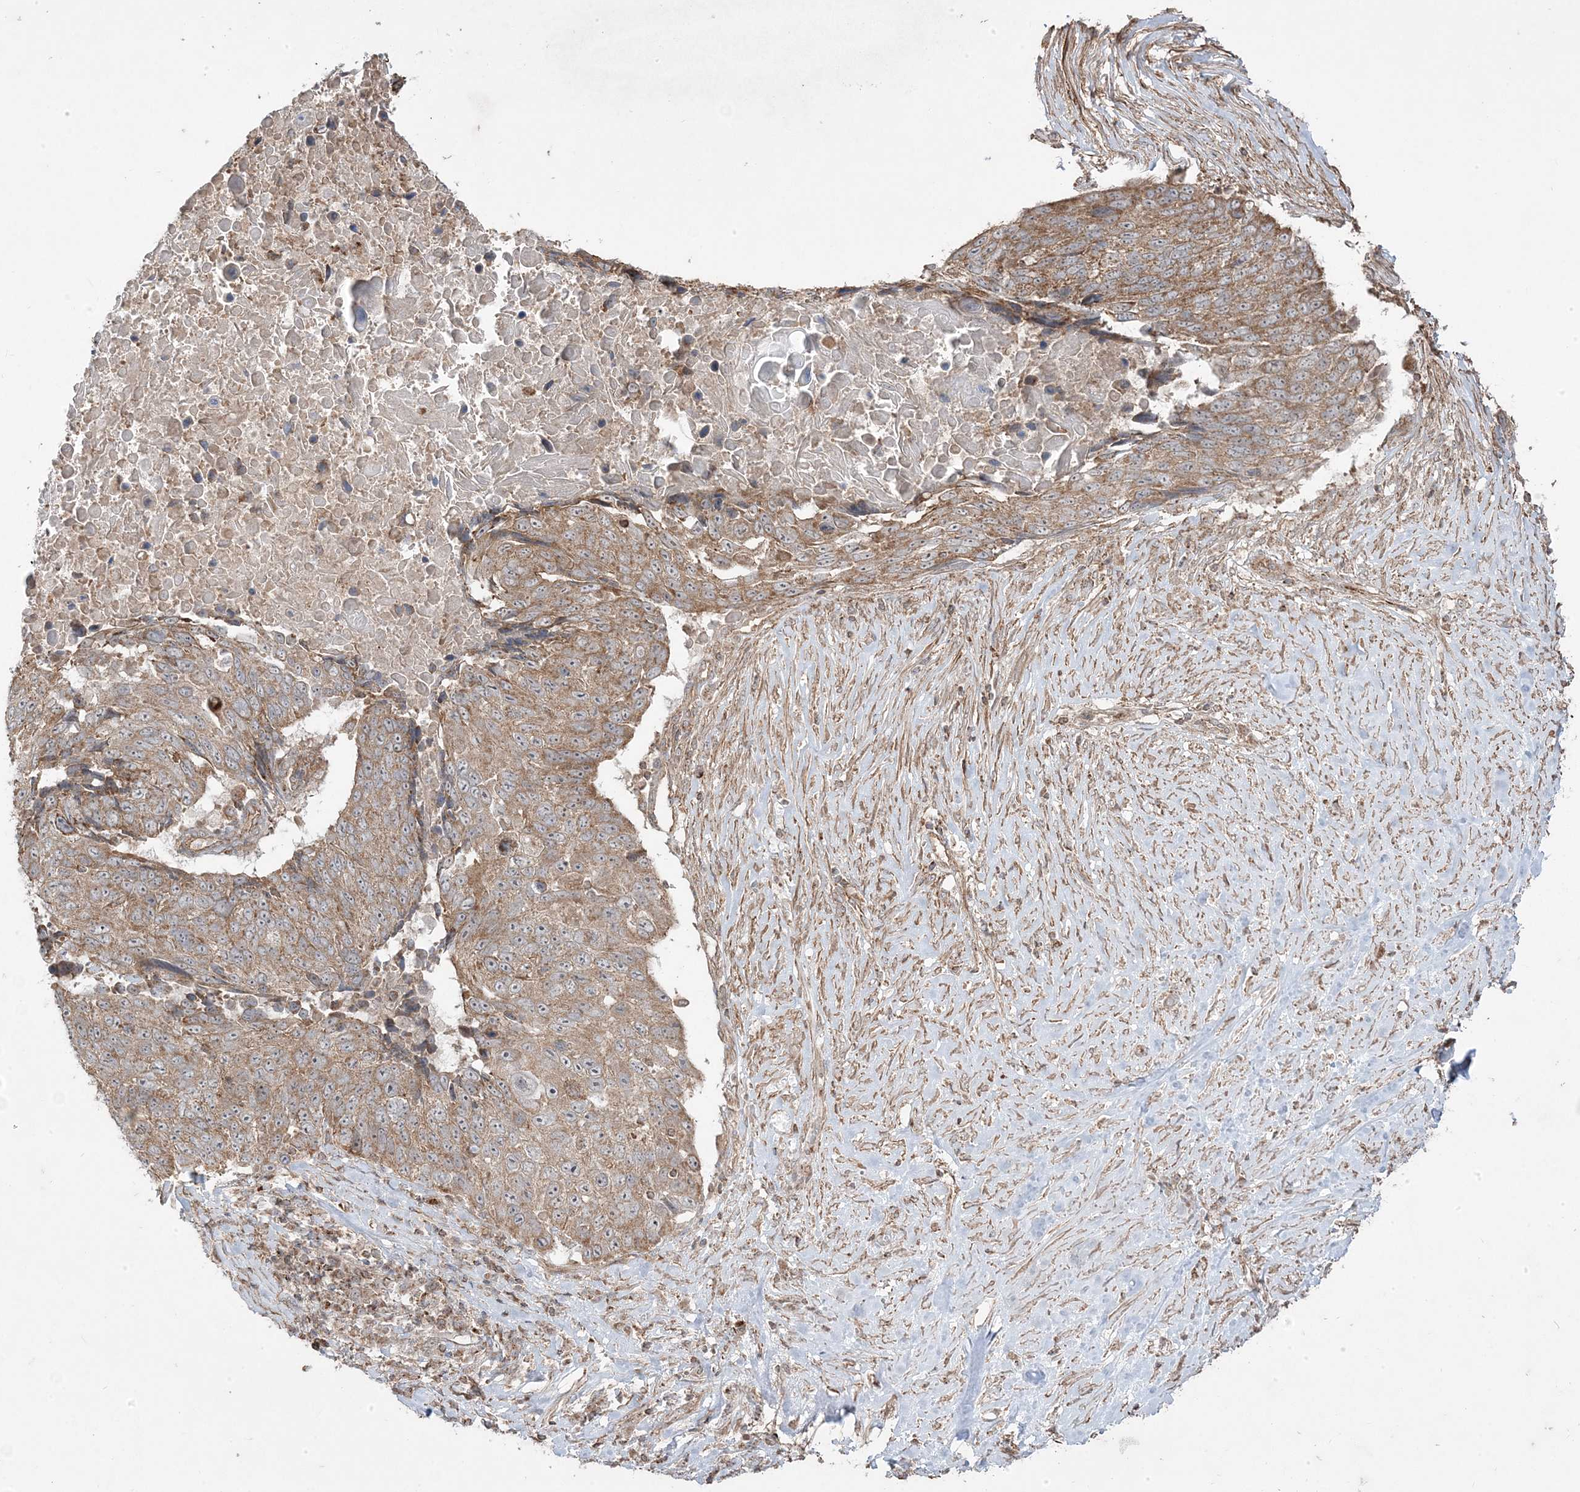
{"staining": {"intensity": "moderate", "quantity": ">75%", "location": "cytoplasmic/membranous"}, "tissue": "lung cancer", "cell_type": "Tumor cells", "image_type": "cancer", "snomed": [{"axis": "morphology", "description": "Squamous cell carcinoma, NOS"}, {"axis": "topography", "description": "Lung"}], "caption": "Protein expression analysis of human lung cancer reveals moderate cytoplasmic/membranous staining in about >75% of tumor cells.", "gene": "CLUAP1", "patient": {"sex": "male", "age": 66}}